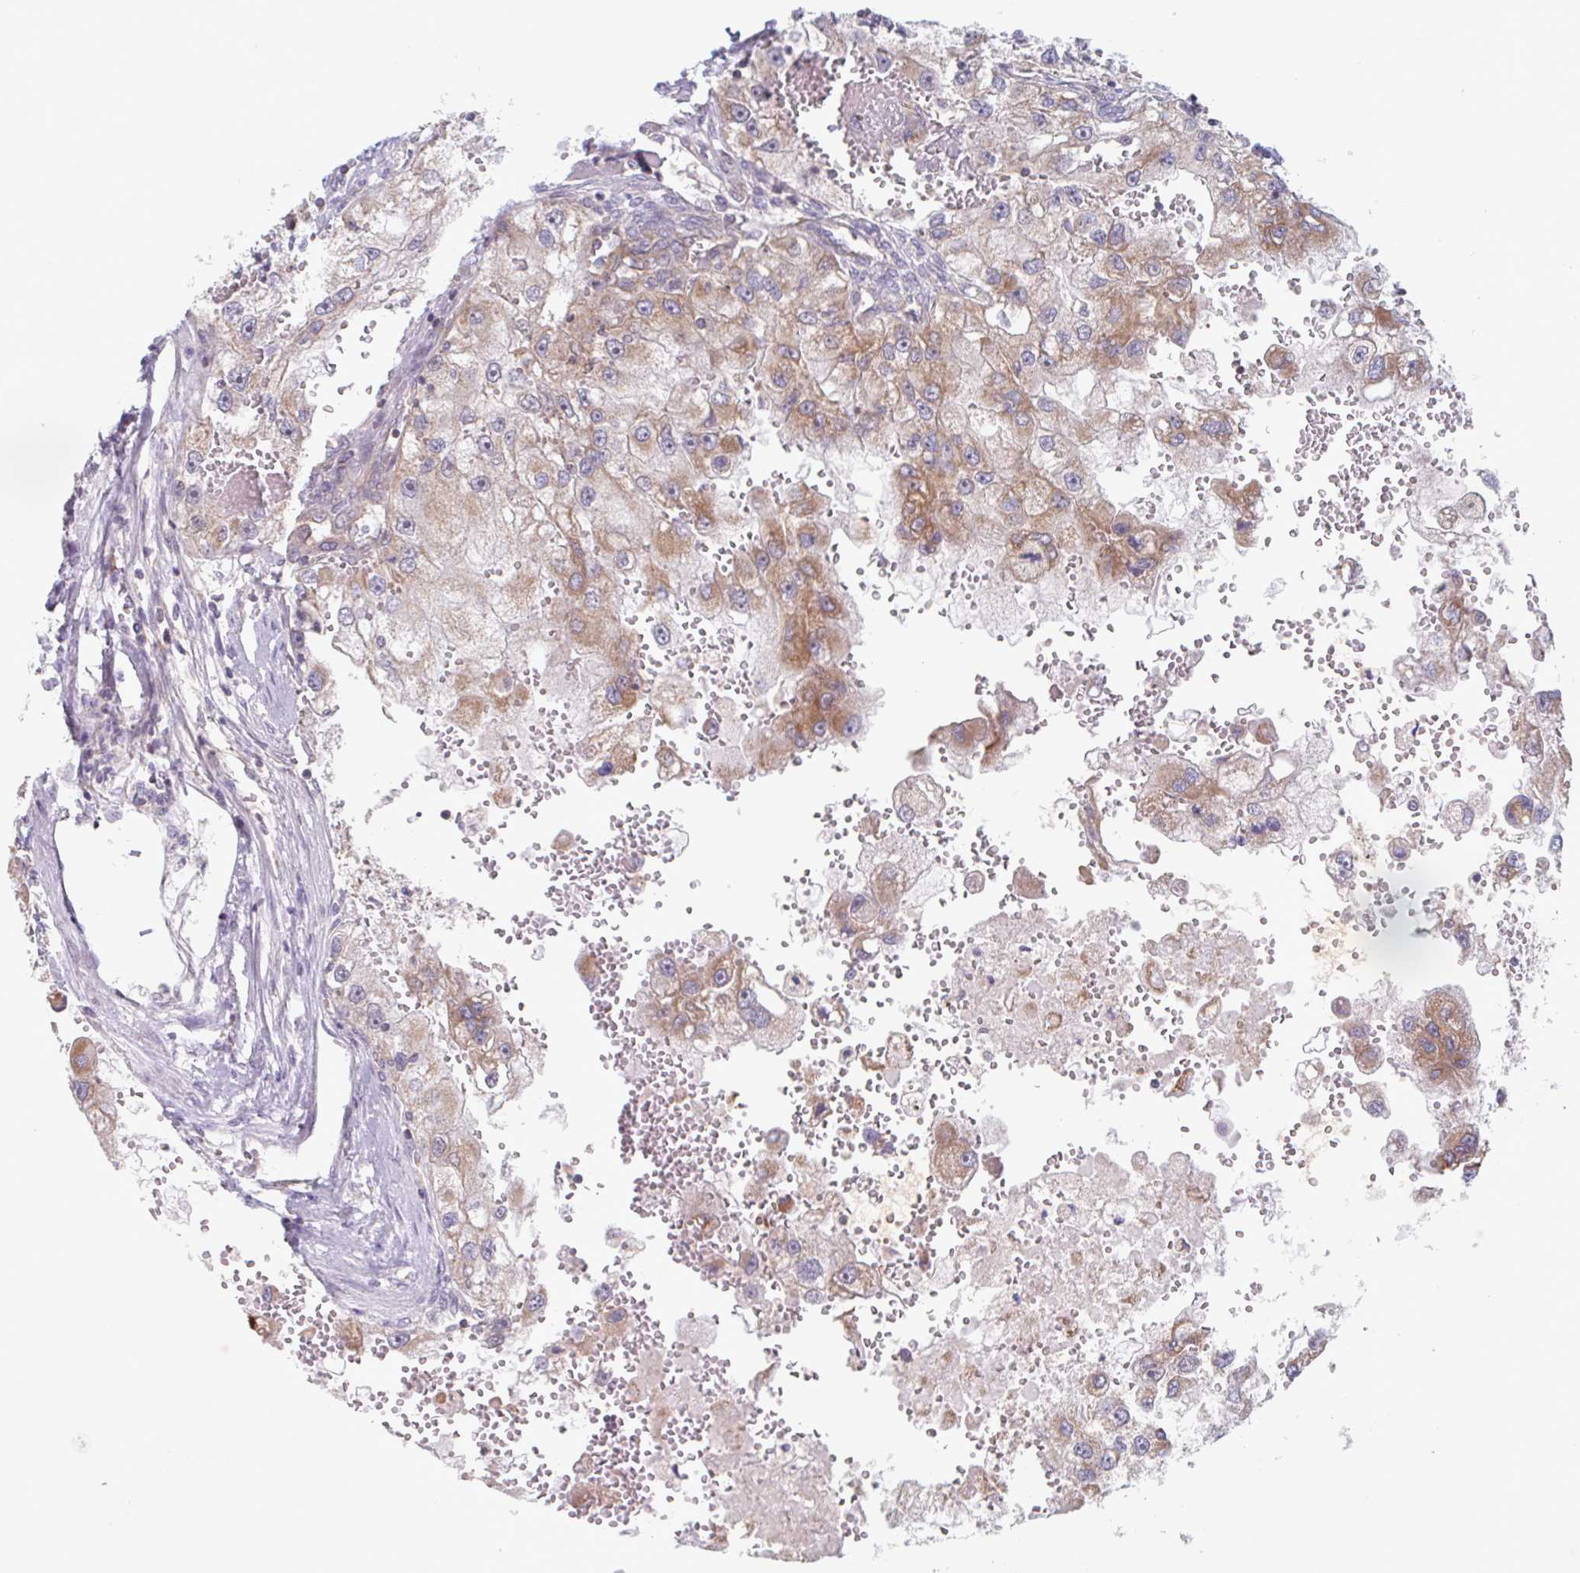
{"staining": {"intensity": "moderate", "quantity": "25%-75%", "location": "cytoplasmic/membranous"}, "tissue": "renal cancer", "cell_type": "Tumor cells", "image_type": "cancer", "snomed": [{"axis": "morphology", "description": "Adenocarcinoma, NOS"}, {"axis": "topography", "description": "Kidney"}], "caption": "Adenocarcinoma (renal) stained with a brown dye reveals moderate cytoplasmic/membranous positive expression in approximately 25%-75% of tumor cells.", "gene": "SURF1", "patient": {"sex": "male", "age": 63}}